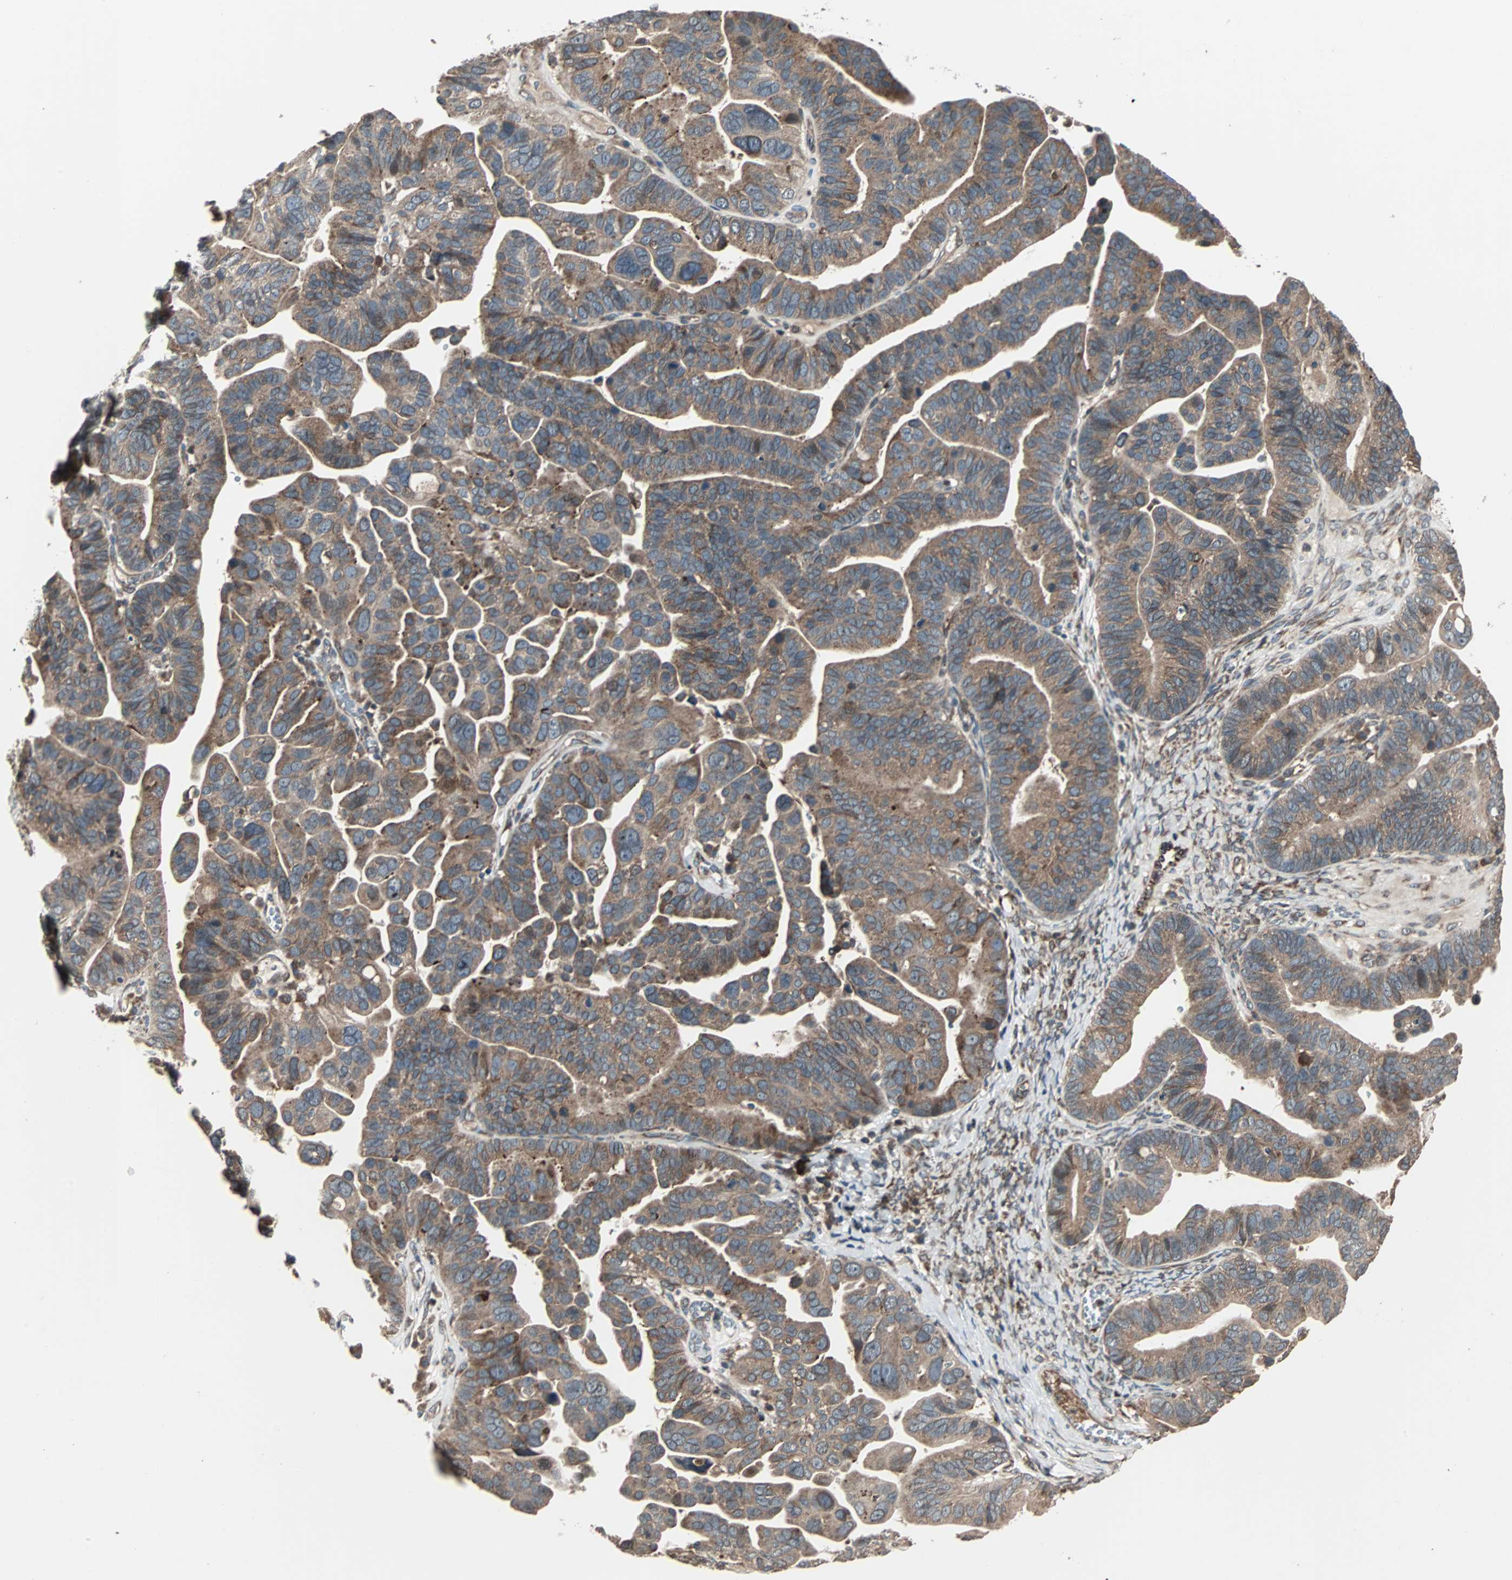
{"staining": {"intensity": "moderate", "quantity": ">75%", "location": "cytoplasmic/membranous"}, "tissue": "ovarian cancer", "cell_type": "Tumor cells", "image_type": "cancer", "snomed": [{"axis": "morphology", "description": "Cystadenocarcinoma, serous, NOS"}, {"axis": "topography", "description": "Ovary"}], "caption": "Ovarian cancer (serous cystadenocarcinoma) stained with immunohistochemistry demonstrates moderate cytoplasmic/membranous expression in approximately >75% of tumor cells. Using DAB (brown) and hematoxylin (blue) stains, captured at high magnification using brightfield microscopy.", "gene": "RAB7A", "patient": {"sex": "female", "age": 56}}